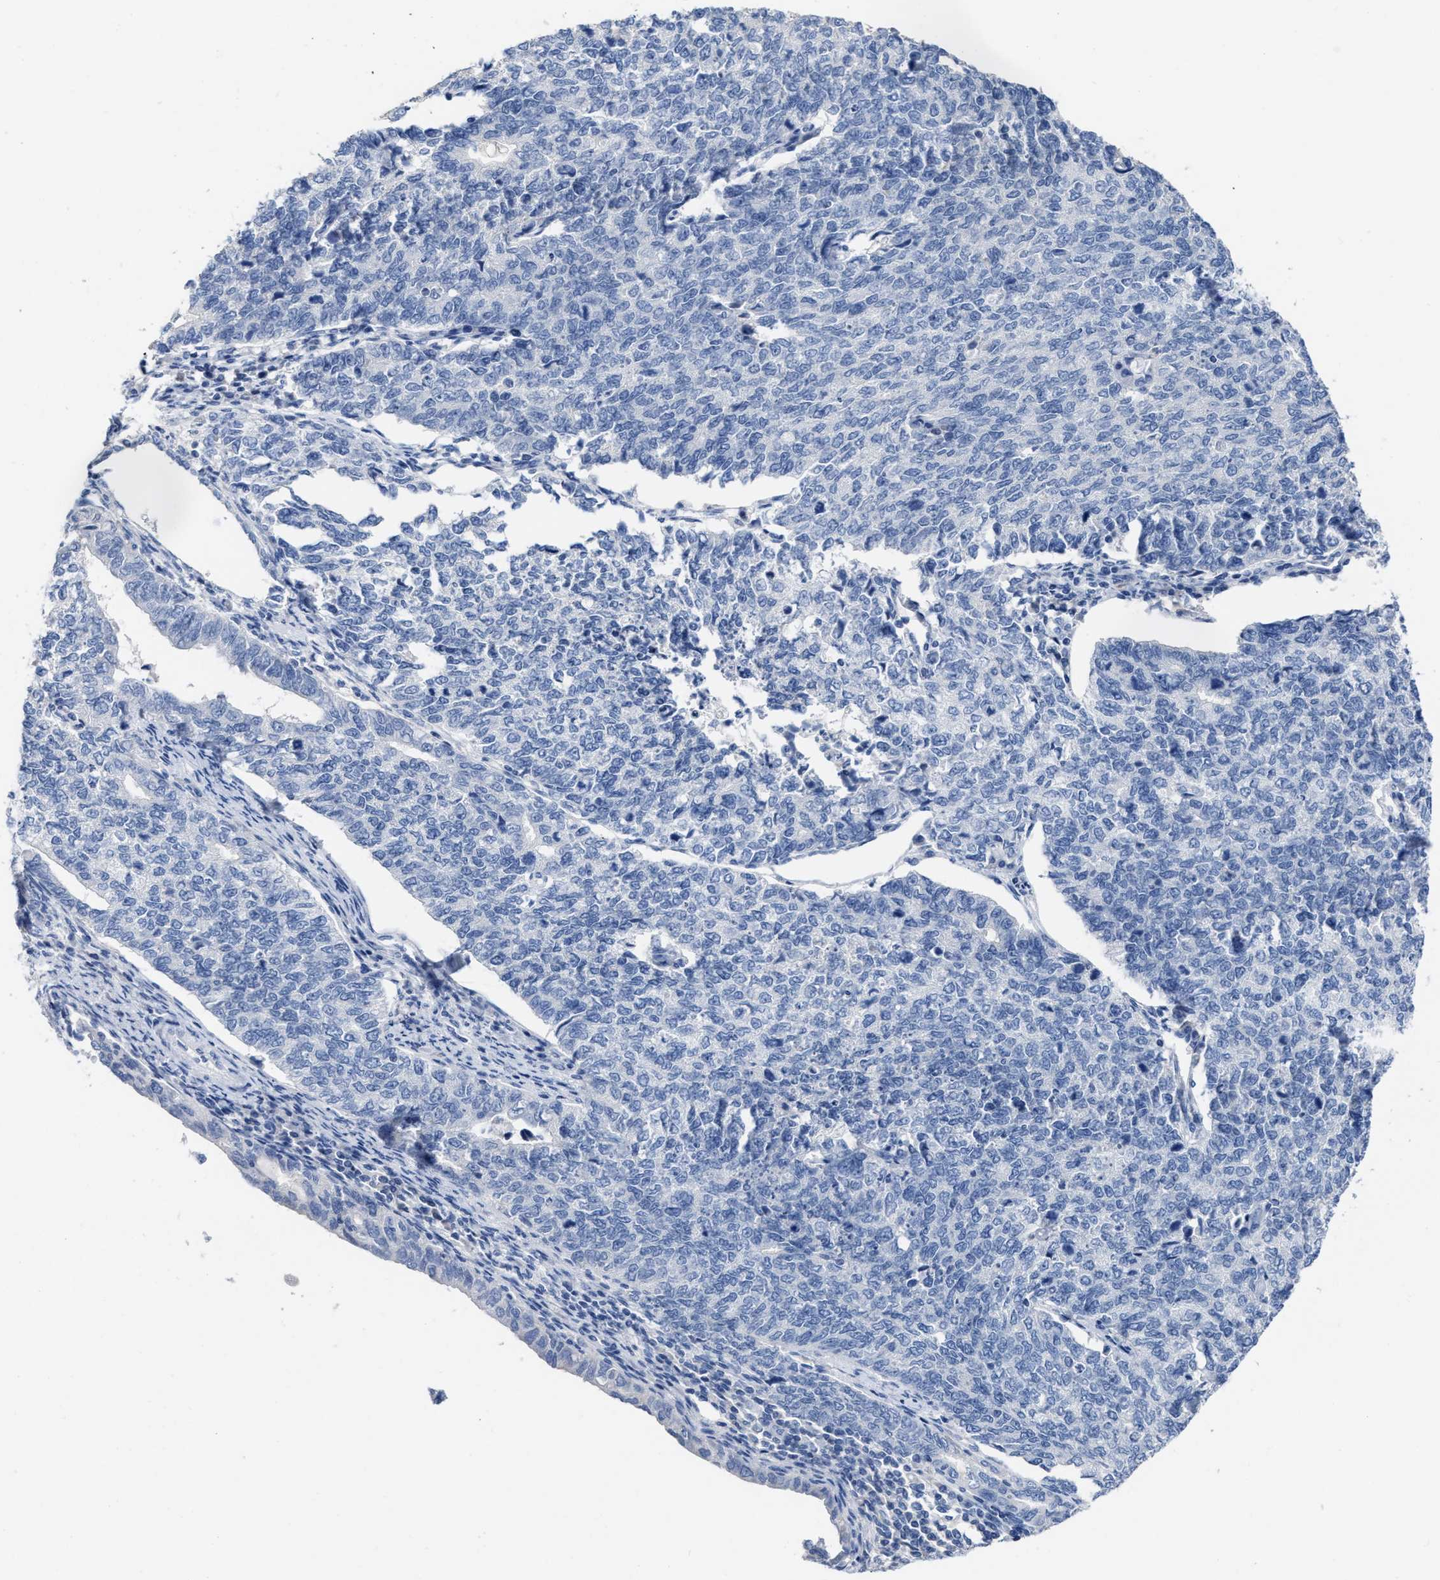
{"staining": {"intensity": "negative", "quantity": "none", "location": "none"}, "tissue": "cervical cancer", "cell_type": "Tumor cells", "image_type": "cancer", "snomed": [{"axis": "morphology", "description": "Squamous cell carcinoma, NOS"}, {"axis": "topography", "description": "Cervix"}], "caption": "A micrograph of cervical cancer stained for a protein demonstrates no brown staining in tumor cells.", "gene": "CEACAM5", "patient": {"sex": "female", "age": 63}}